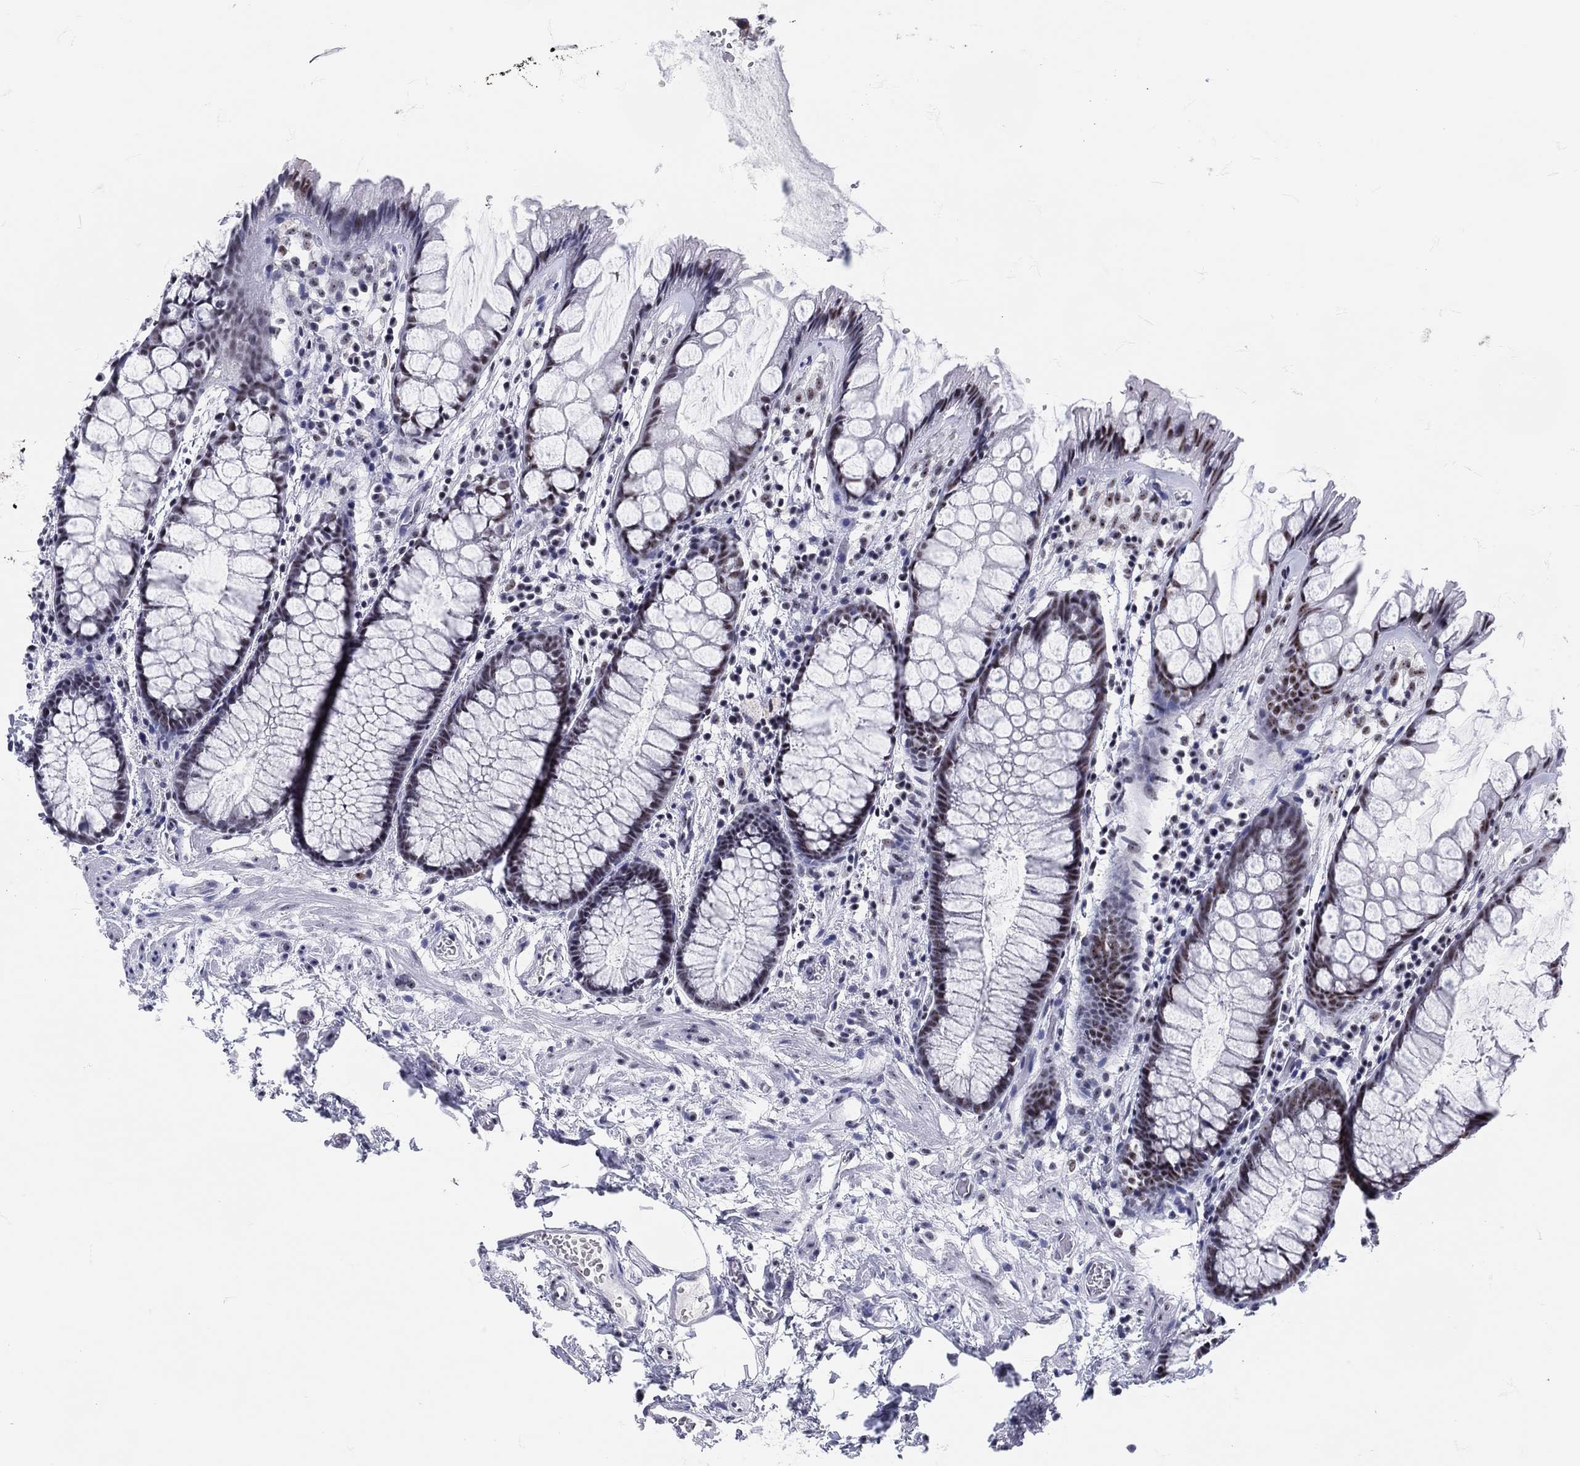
{"staining": {"intensity": "moderate", "quantity": "<25%", "location": "nuclear"}, "tissue": "rectum", "cell_type": "Glandular cells", "image_type": "normal", "snomed": [{"axis": "morphology", "description": "Normal tissue, NOS"}, {"axis": "topography", "description": "Rectum"}], "caption": "Protein analysis of benign rectum displays moderate nuclear expression in about <25% of glandular cells. The protein of interest is stained brown, and the nuclei are stained in blue (DAB IHC with brightfield microscopy, high magnification).", "gene": "MAPK8IP1", "patient": {"sex": "female", "age": 62}}